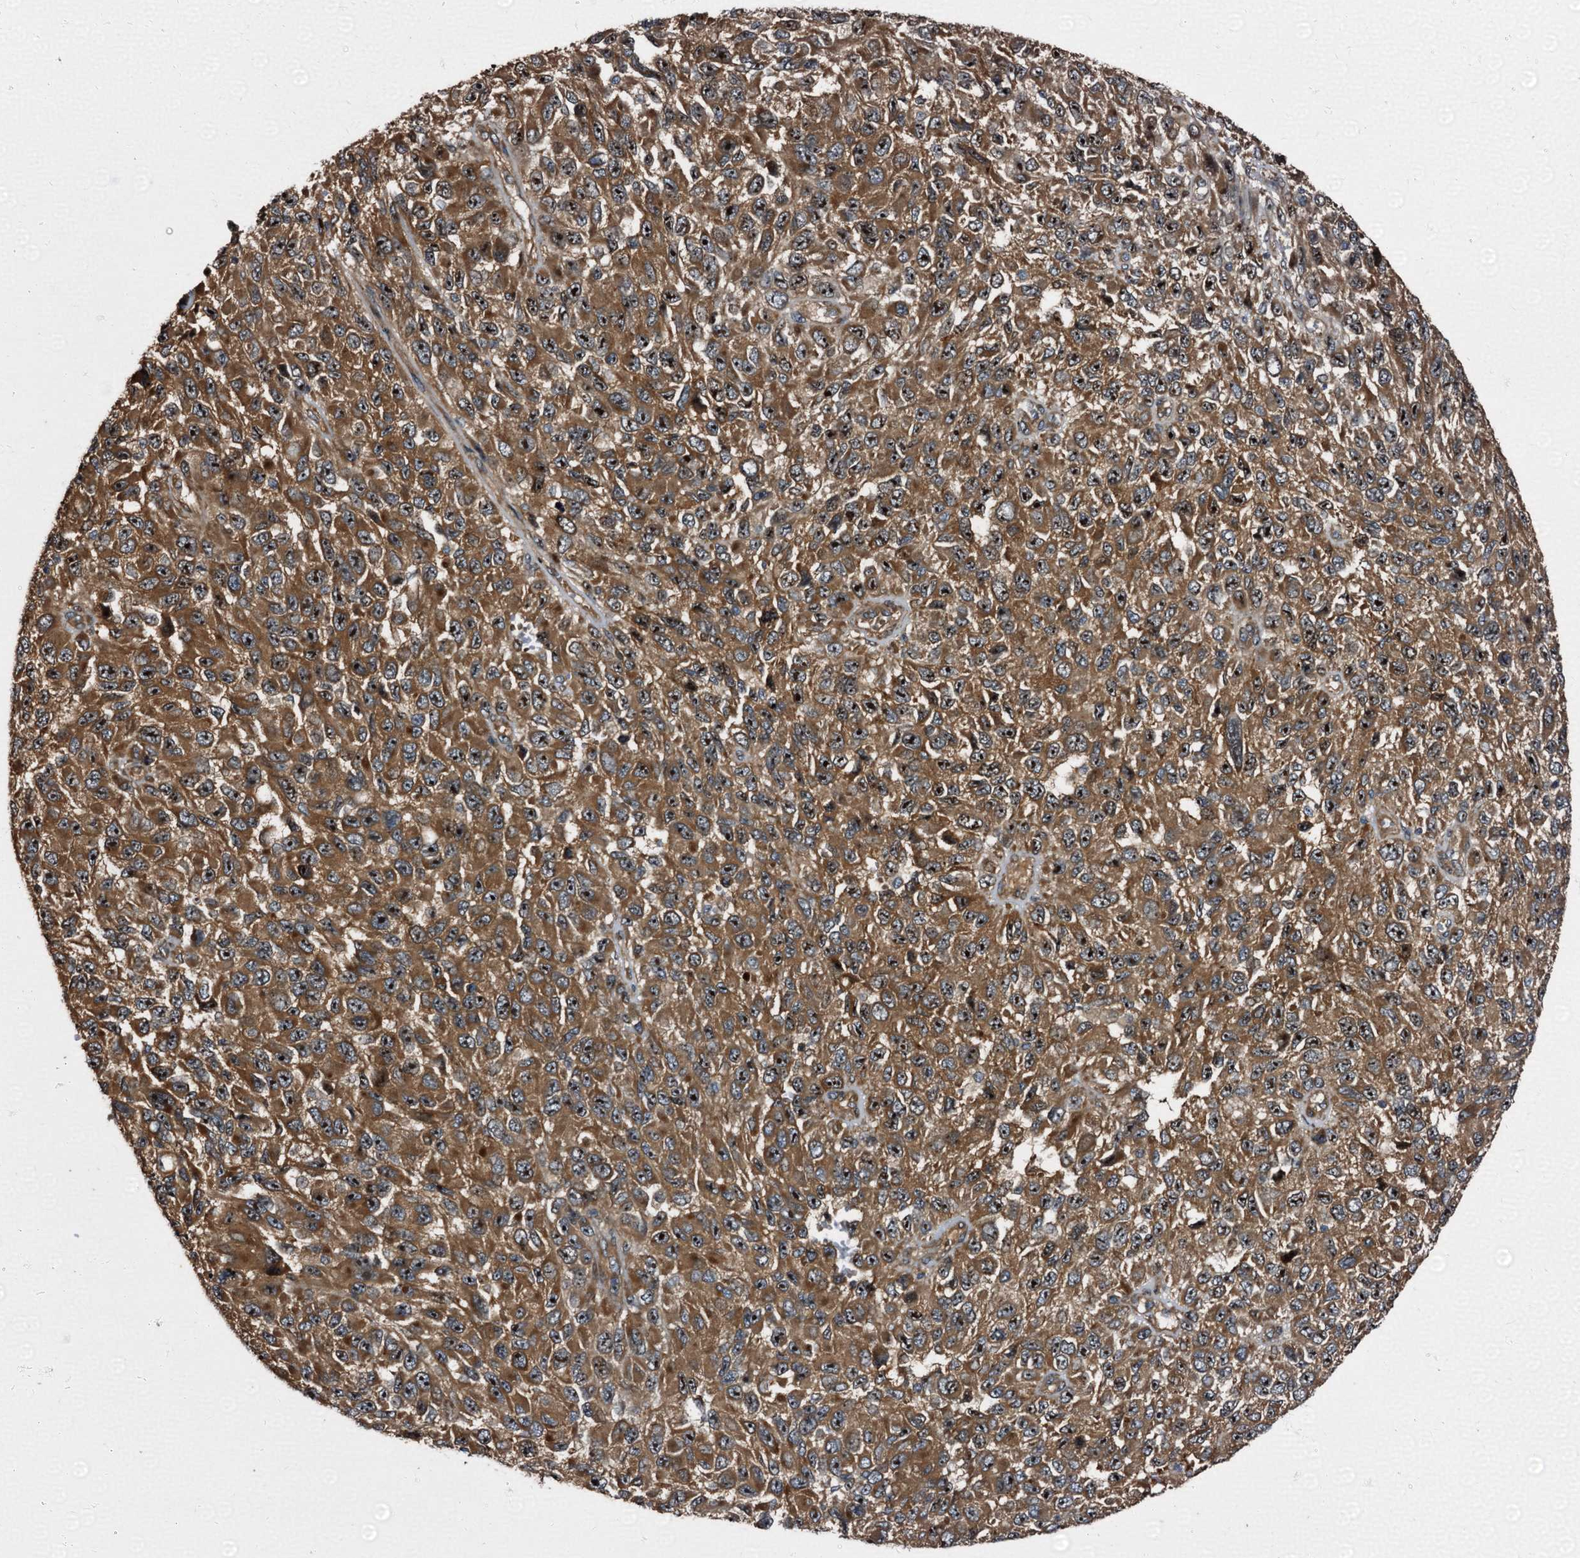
{"staining": {"intensity": "moderate", "quantity": ">75%", "location": "cytoplasmic/membranous,nuclear"}, "tissue": "melanoma", "cell_type": "Tumor cells", "image_type": "cancer", "snomed": [{"axis": "morphology", "description": "Normal tissue, NOS"}, {"axis": "morphology", "description": "Malignant melanoma, NOS"}, {"axis": "topography", "description": "Skin"}], "caption": "Immunohistochemical staining of melanoma reveals medium levels of moderate cytoplasmic/membranous and nuclear protein positivity in approximately >75% of tumor cells. Nuclei are stained in blue.", "gene": "PEX5", "patient": {"sex": "female", "age": 96}}